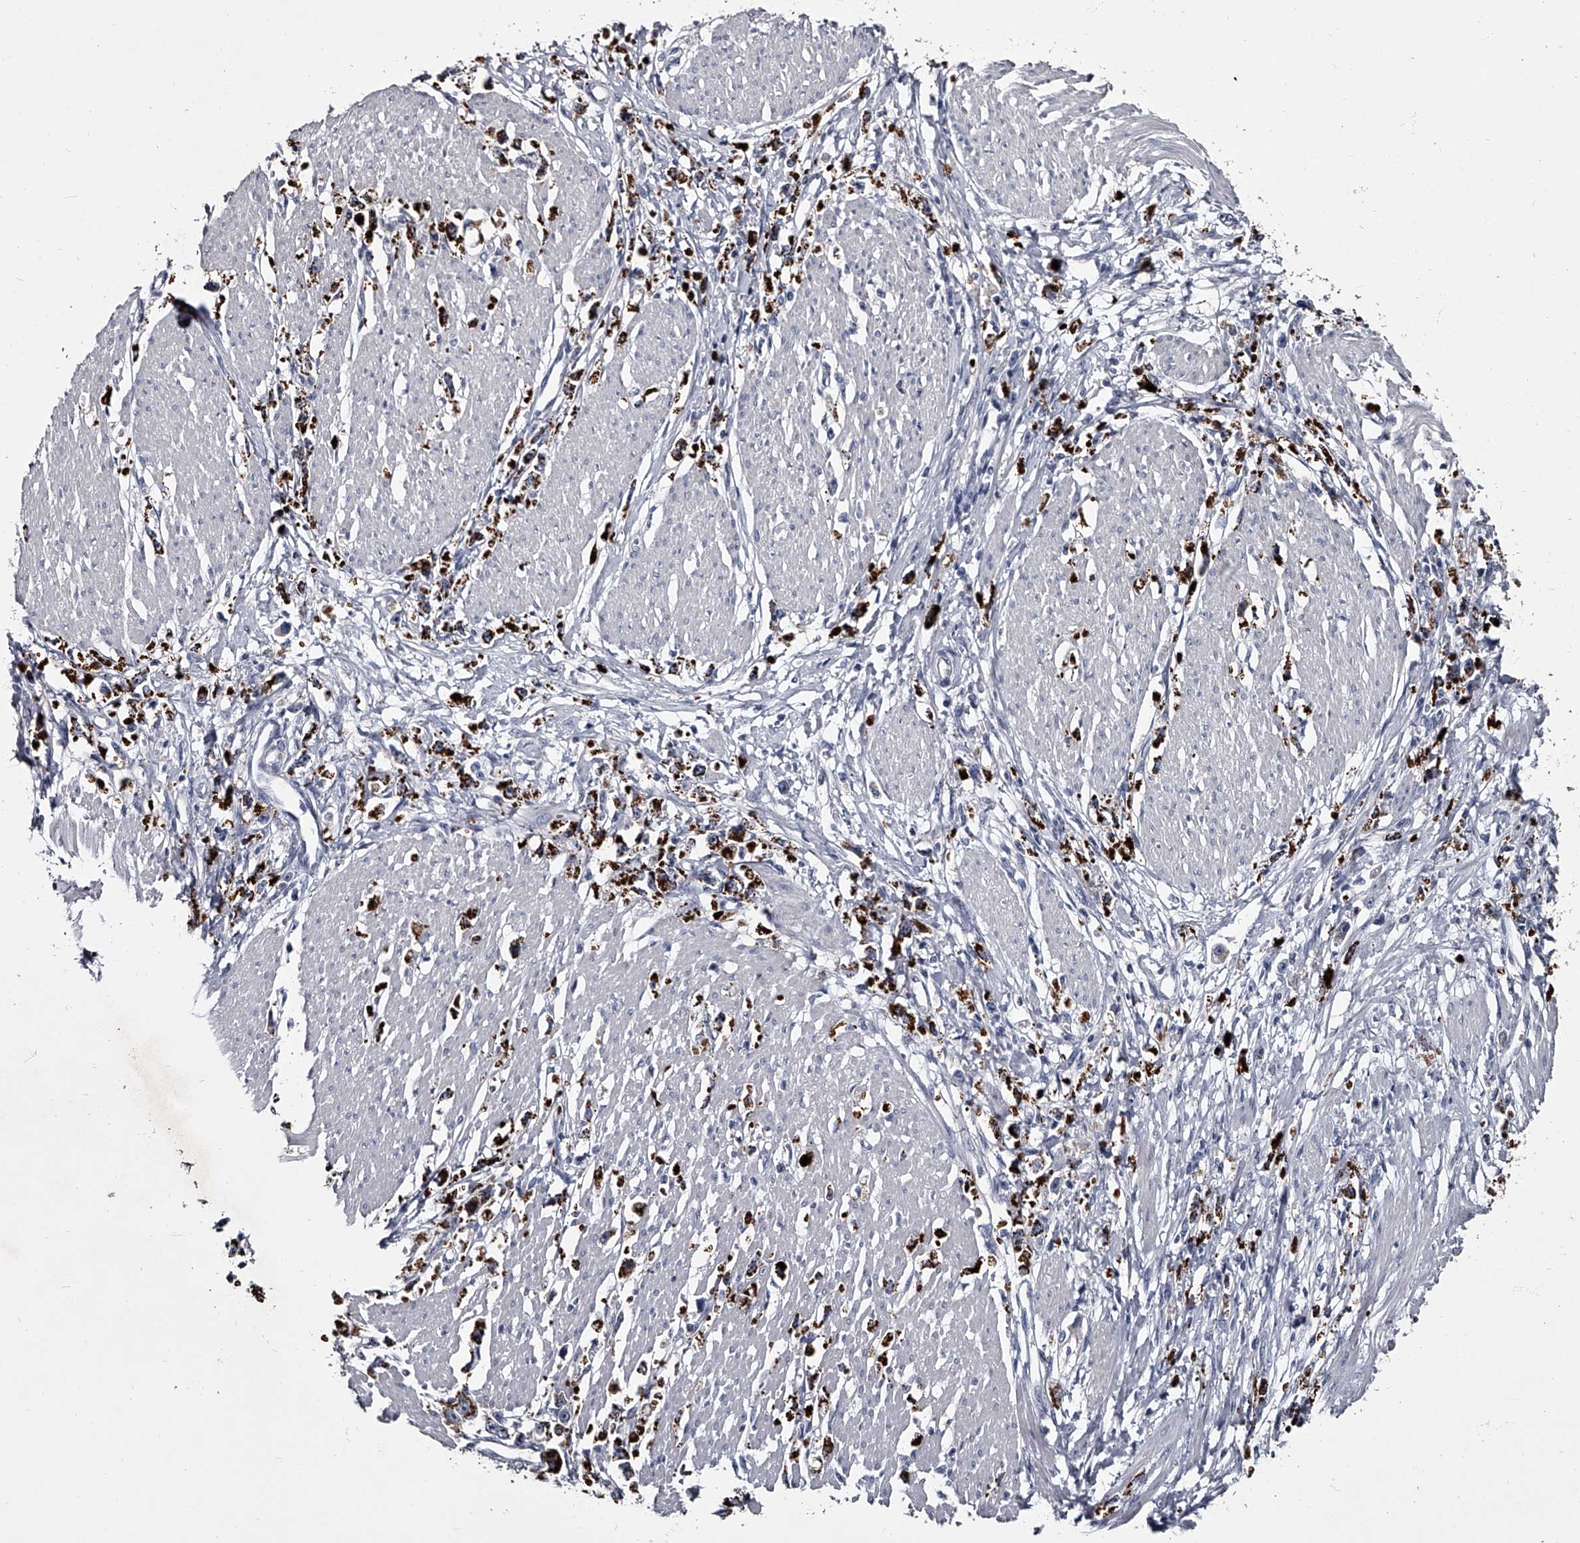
{"staining": {"intensity": "strong", "quantity": ">75%", "location": "cytoplasmic/membranous"}, "tissue": "stomach cancer", "cell_type": "Tumor cells", "image_type": "cancer", "snomed": [{"axis": "morphology", "description": "Adenocarcinoma, NOS"}, {"axis": "topography", "description": "Stomach"}], "caption": "Stomach cancer (adenocarcinoma) was stained to show a protein in brown. There is high levels of strong cytoplasmic/membranous expression in about >75% of tumor cells. (Stains: DAB (3,3'-diaminobenzidine) in brown, nuclei in blue, Microscopy: brightfield microscopy at high magnification).", "gene": "GAPVD1", "patient": {"sex": "female", "age": 59}}